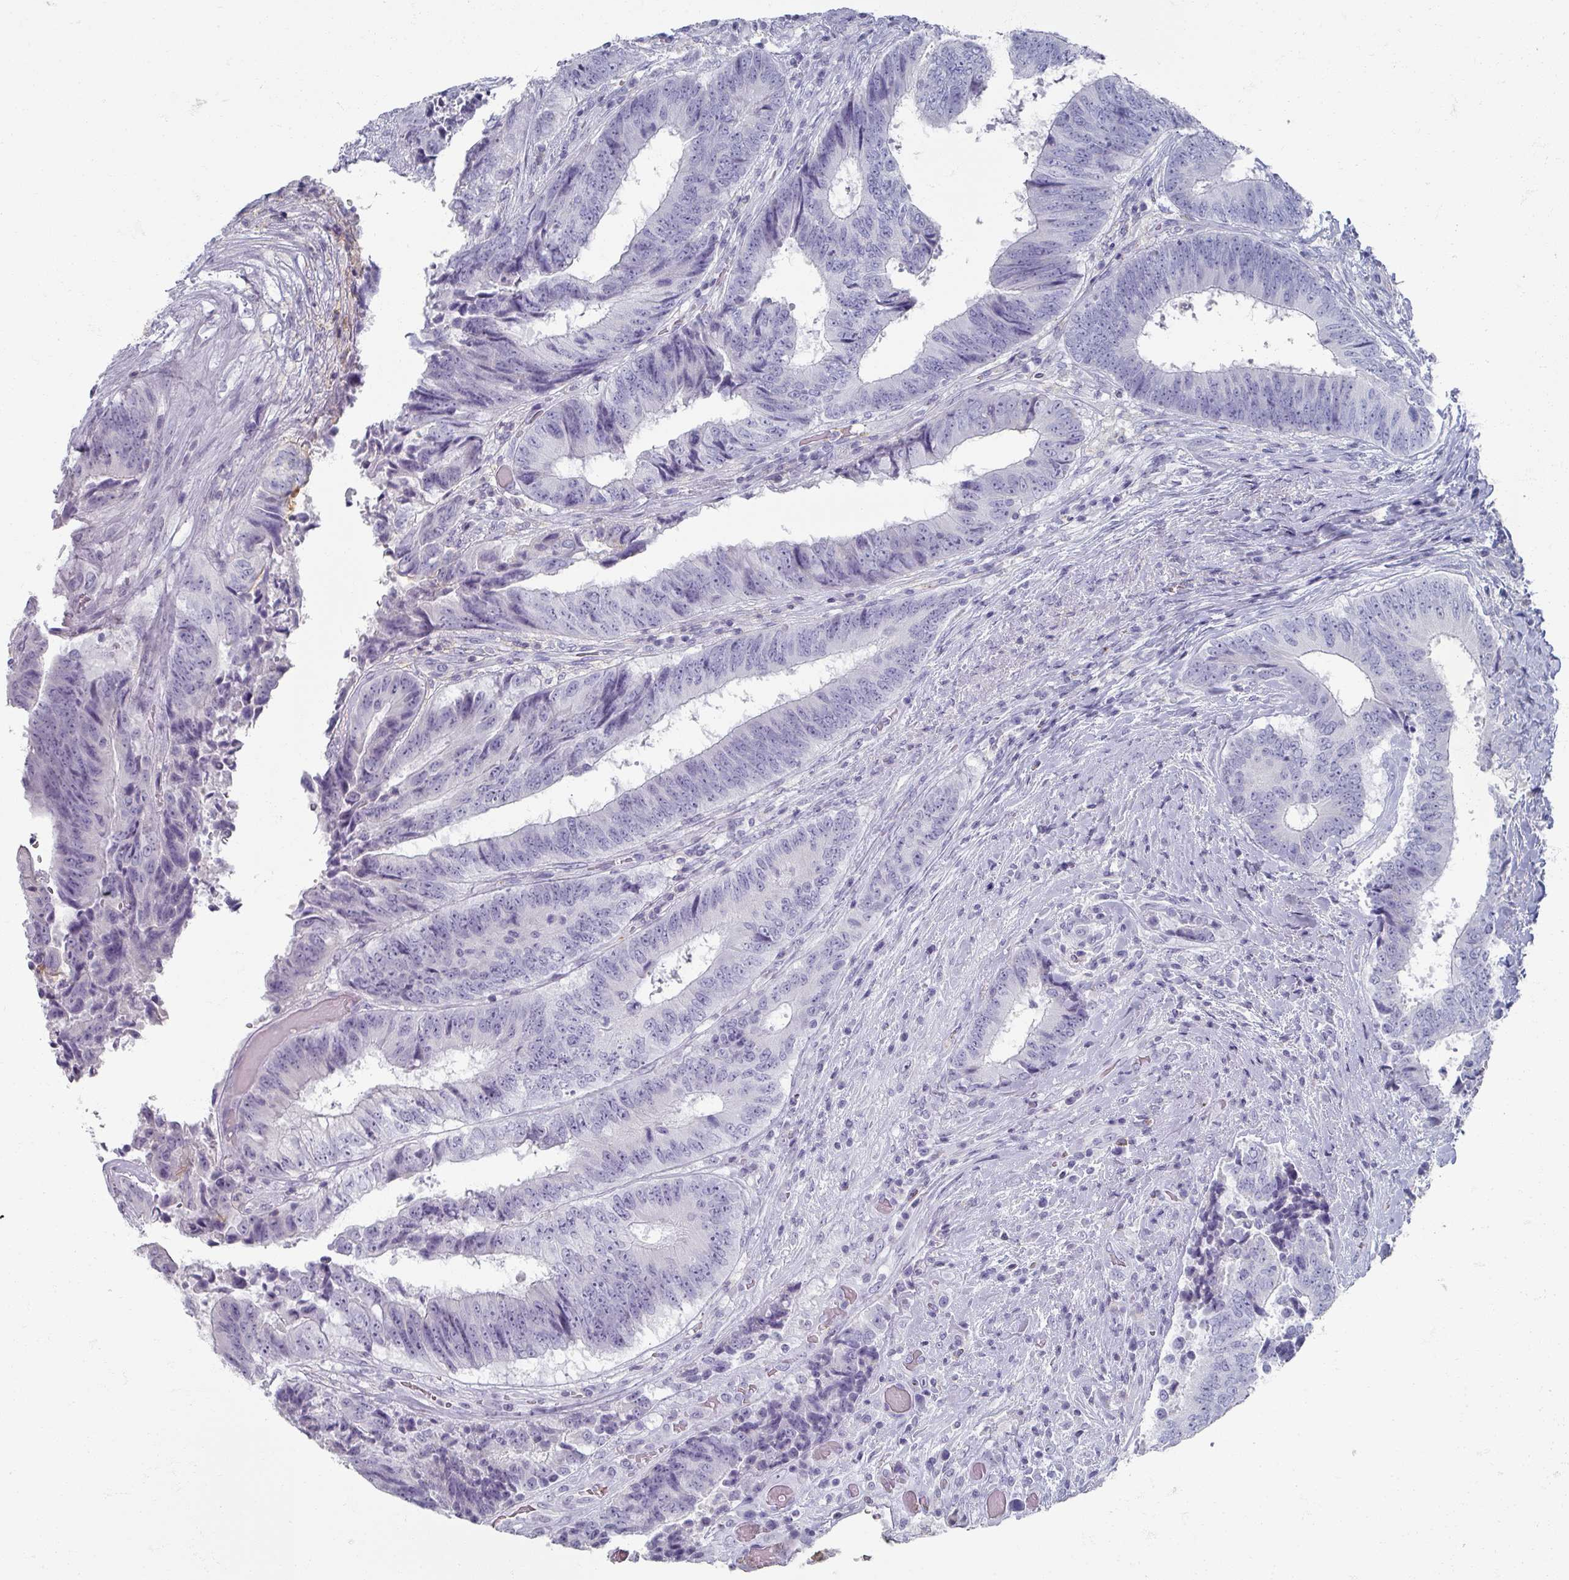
{"staining": {"intensity": "negative", "quantity": "none", "location": "none"}, "tissue": "colorectal cancer", "cell_type": "Tumor cells", "image_type": "cancer", "snomed": [{"axis": "morphology", "description": "Adenocarcinoma, NOS"}, {"axis": "topography", "description": "Rectum"}], "caption": "The IHC histopathology image has no significant staining in tumor cells of adenocarcinoma (colorectal) tissue. Nuclei are stained in blue.", "gene": "OMG", "patient": {"sex": "male", "age": 72}}